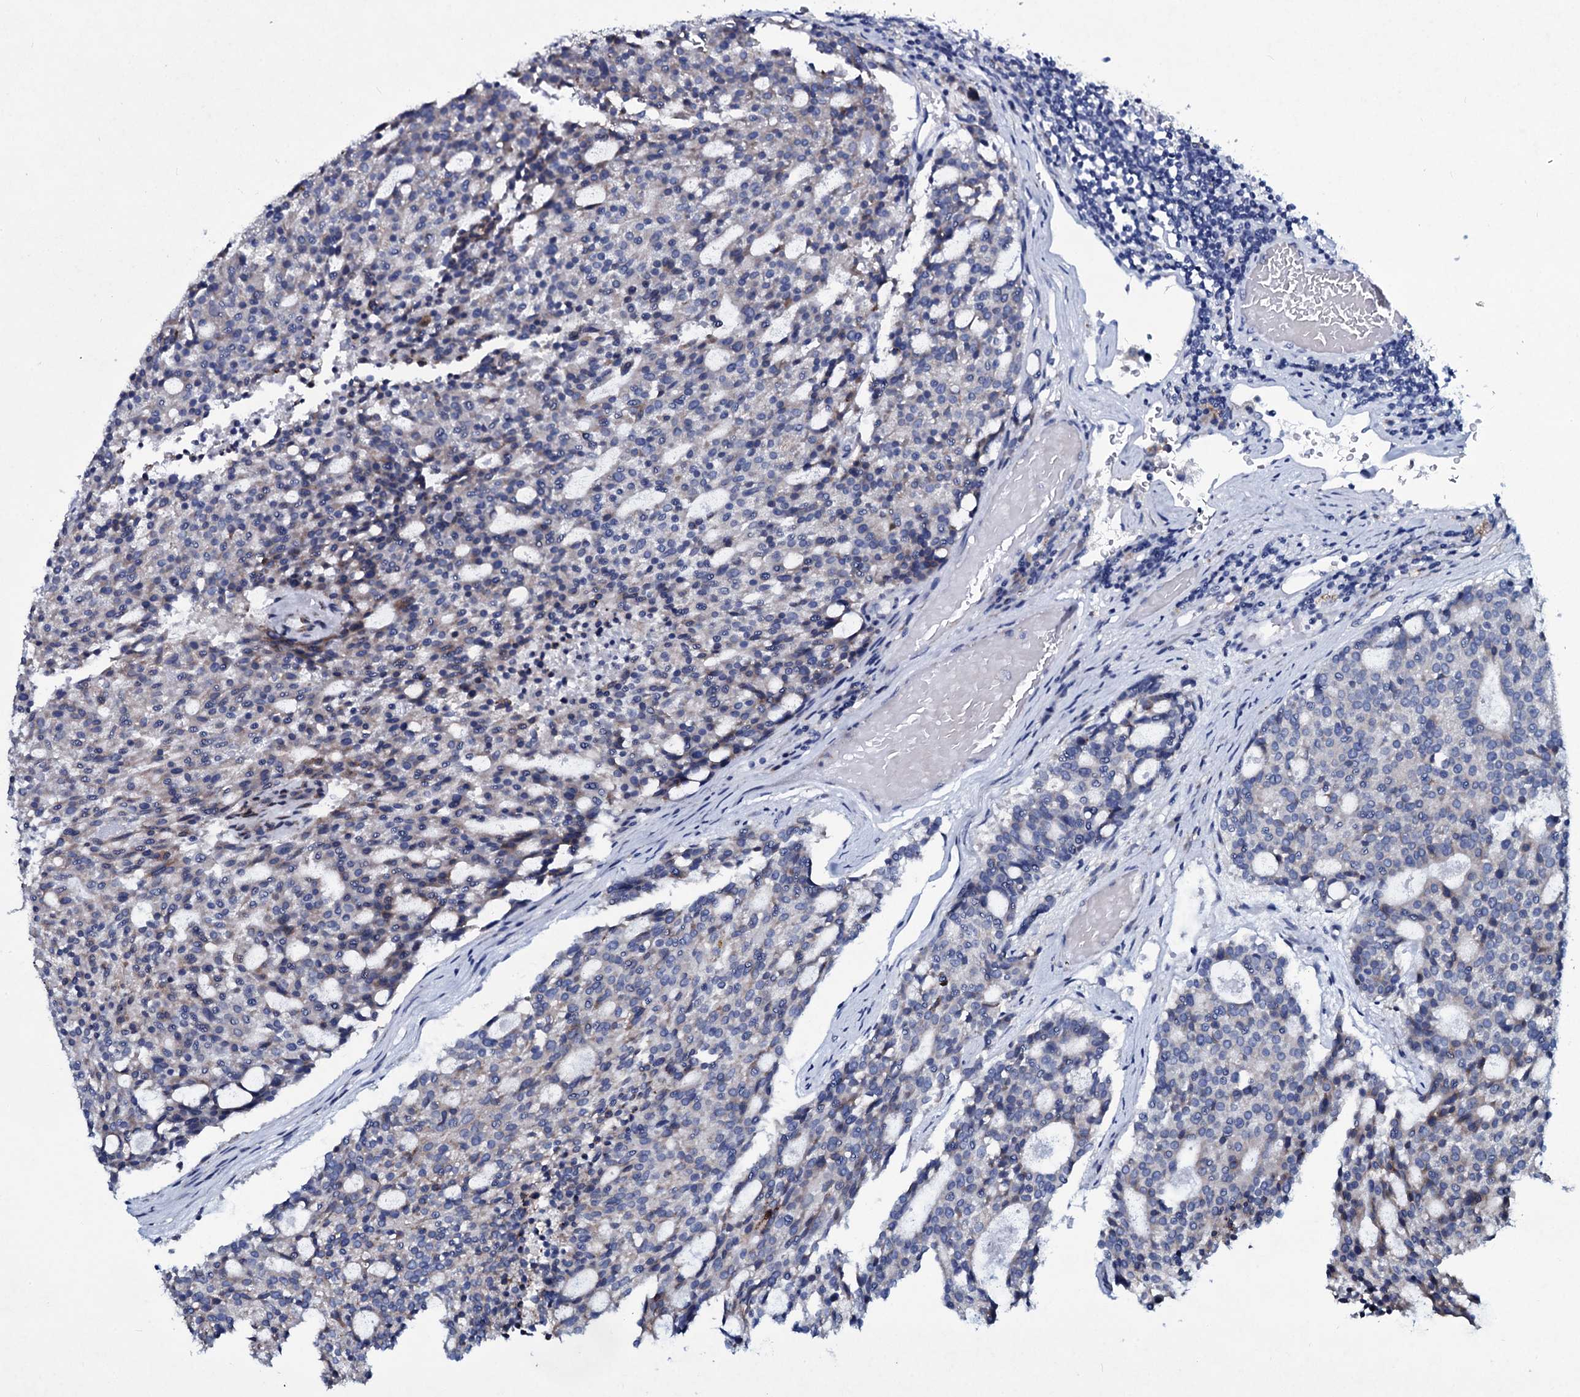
{"staining": {"intensity": "weak", "quantity": "<25%", "location": "cytoplasmic/membranous"}, "tissue": "carcinoid", "cell_type": "Tumor cells", "image_type": "cancer", "snomed": [{"axis": "morphology", "description": "Carcinoid, malignant, NOS"}, {"axis": "topography", "description": "Pancreas"}], "caption": "The immunohistochemistry micrograph has no significant positivity in tumor cells of malignant carcinoid tissue.", "gene": "TPGS2", "patient": {"sex": "female", "age": 54}}